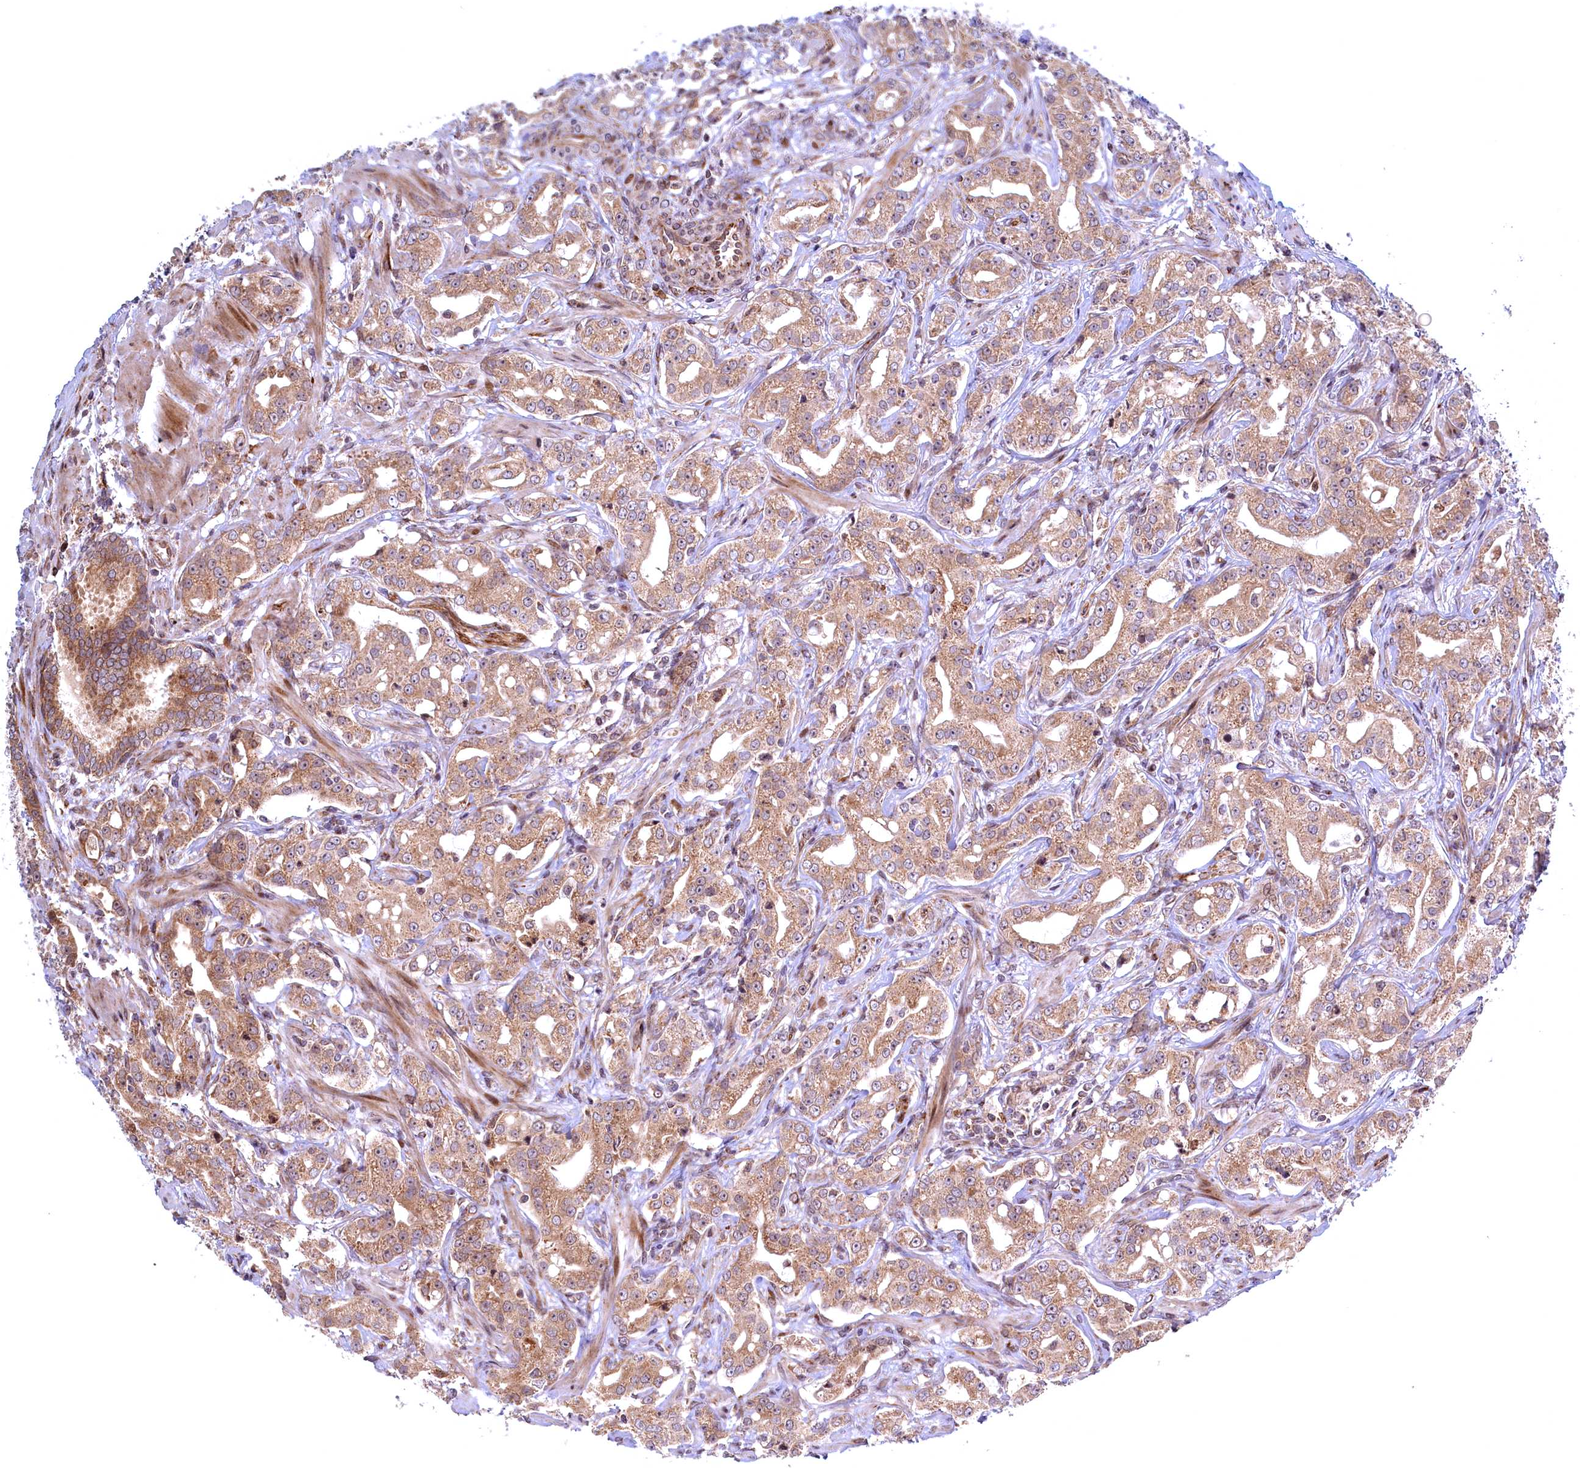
{"staining": {"intensity": "moderate", "quantity": ">75%", "location": "cytoplasmic/membranous"}, "tissue": "prostate cancer", "cell_type": "Tumor cells", "image_type": "cancer", "snomed": [{"axis": "morphology", "description": "Adenocarcinoma, High grade"}, {"axis": "topography", "description": "Prostate"}], "caption": "Tumor cells display moderate cytoplasmic/membranous positivity in approximately >75% of cells in prostate cancer (adenocarcinoma (high-grade)). (DAB (3,3'-diaminobenzidine) IHC with brightfield microscopy, high magnification).", "gene": "PLA2G10", "patient": {"sex": "male", "age": 63}}